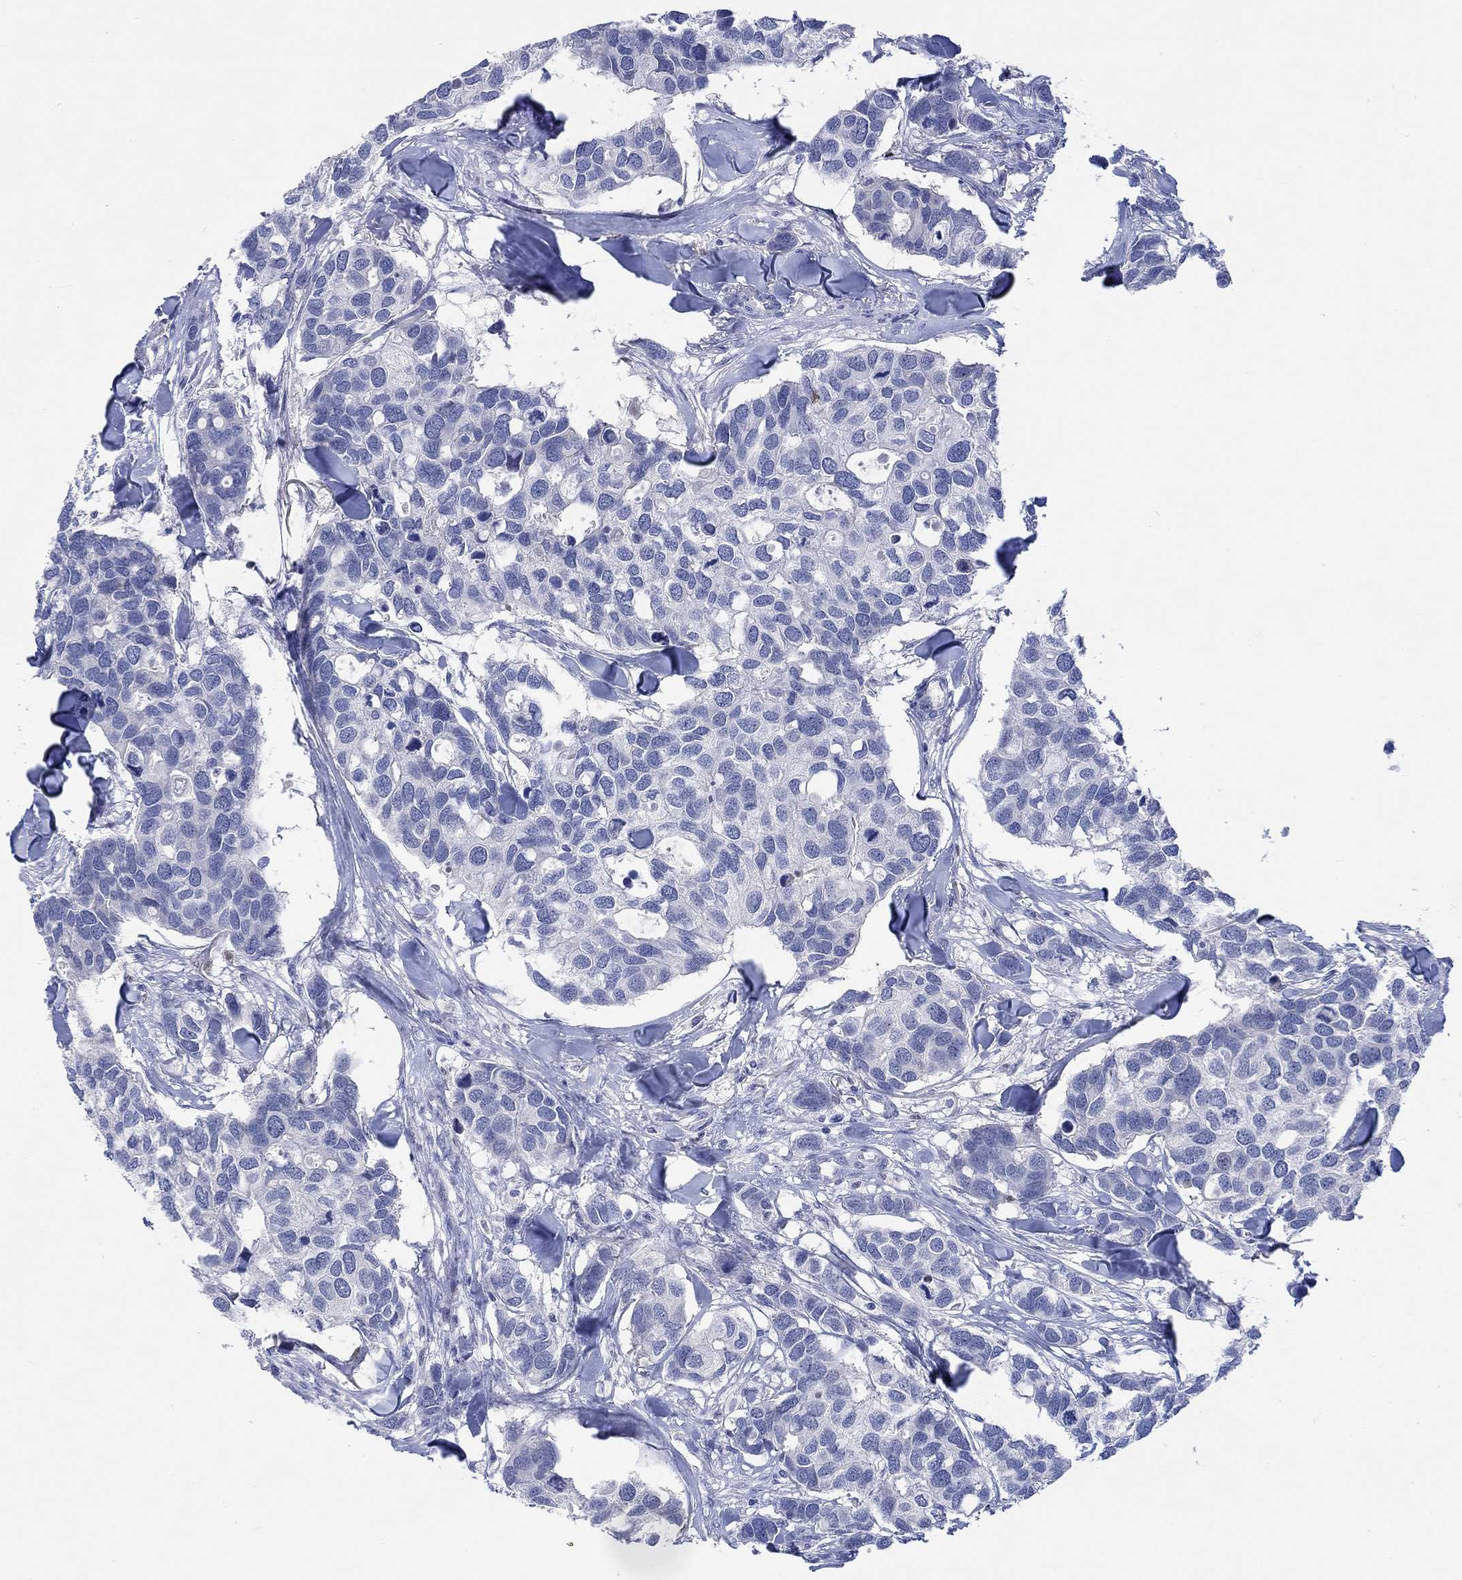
{"staining": {"intensity": "negative", "quantity": "none", "location": "none"}, "tissue": "breast cancer", "cell_type": "Tumor cells", "image_type": "cancer", "snomed": [{"axis": "morphology", "description": "Duct carcinoma"}, {"axis": "topography", "description": "Breast"}], "caption": "Micrograph shows no protein staining in tumor cells of breast invasive ductal carcinoma tissue. (DAB immunohistochemistry with hematoxylin counter stain).", "gene": "DLK1", "patient": {"sex": "female", "age": 83}}